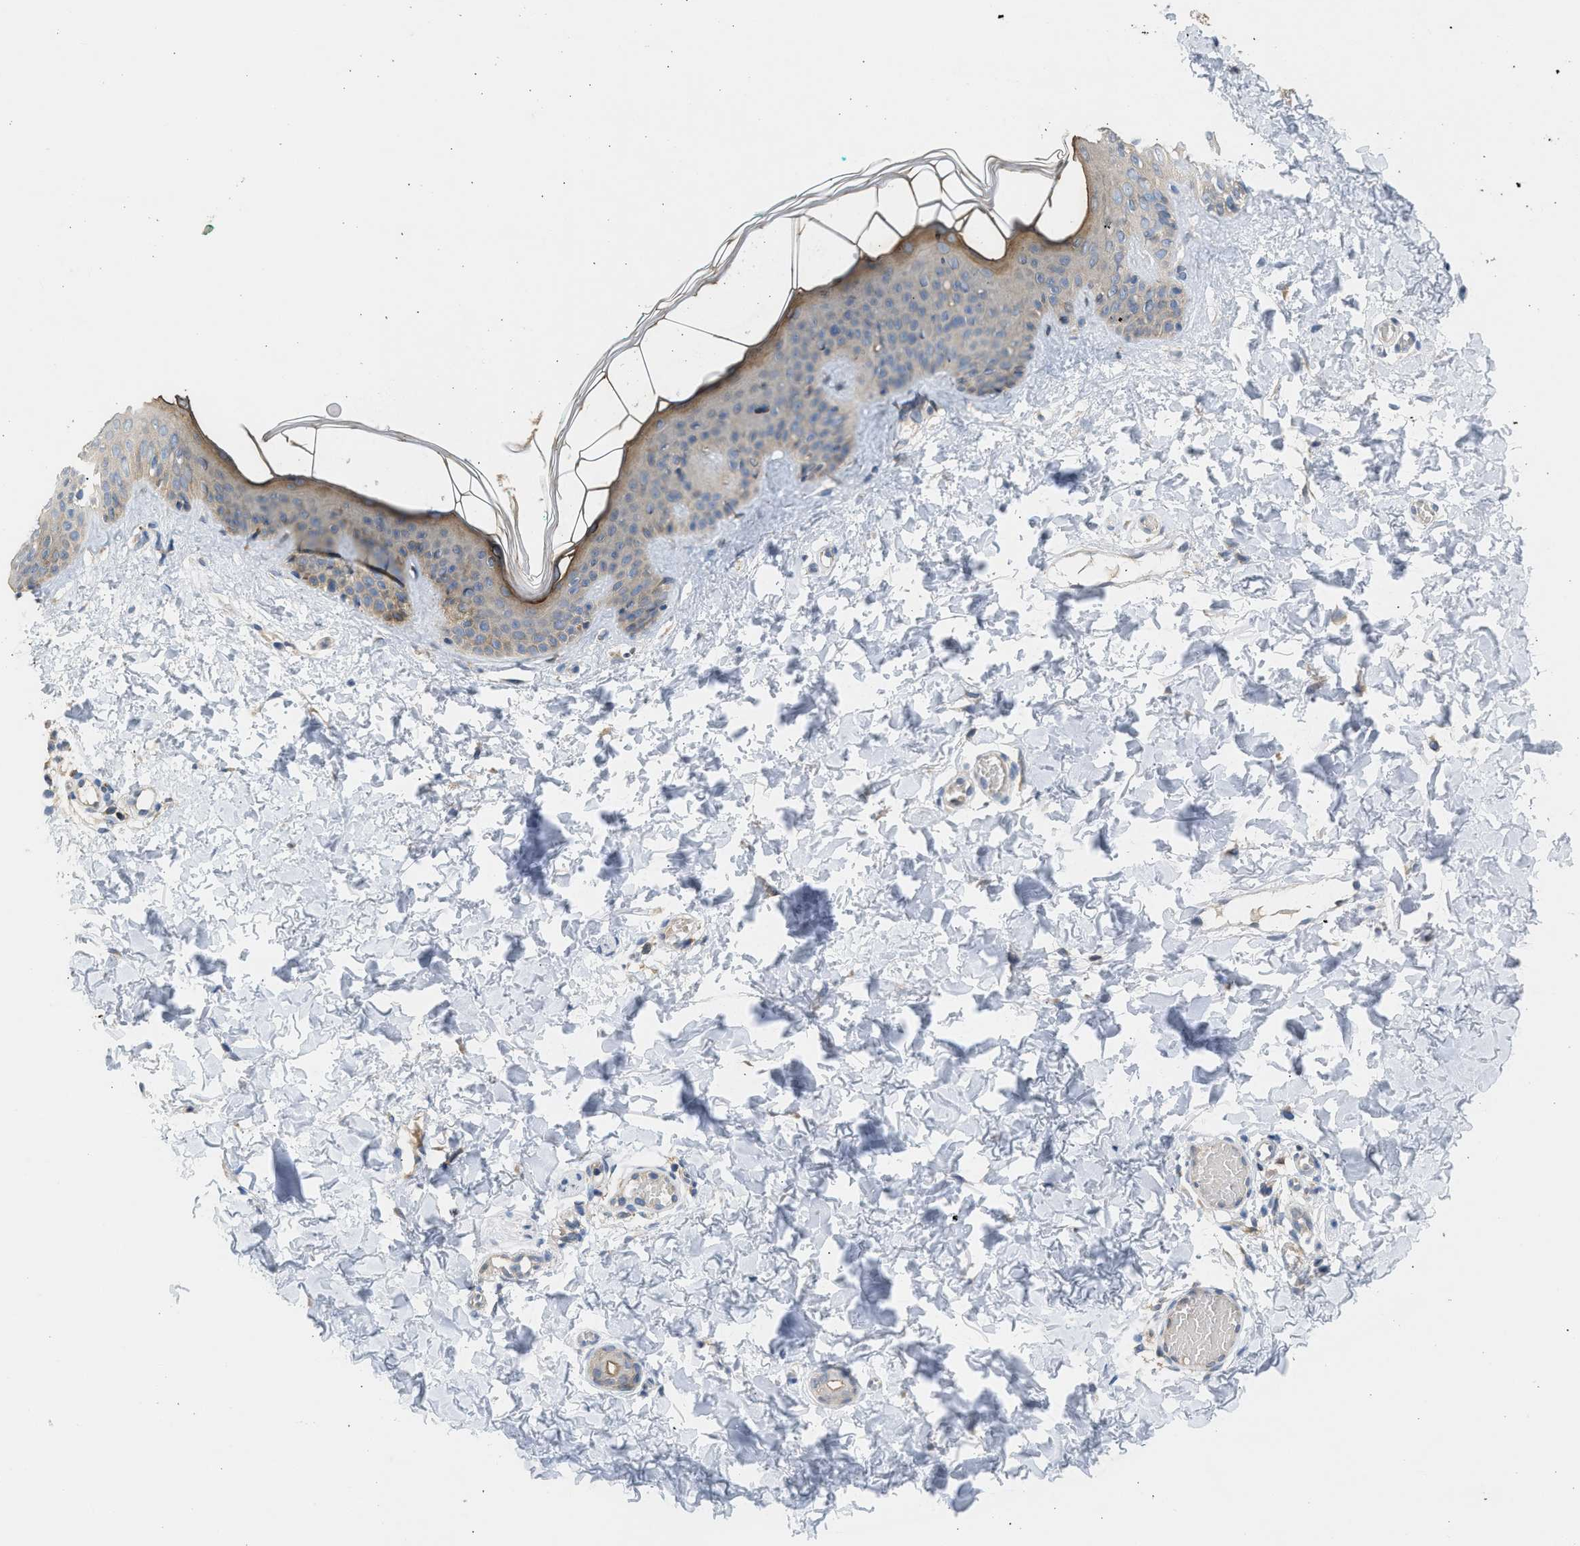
{"staining": {"intensity": "weak", "quantity": ">75%", "location": "cytoplasmic/membranous"}, "tissue": "skin", "cell_type": "Fibroblasts", "image_type": "normal", "snomed": [{"axis": "morphology", "description": "Normal tissue, NOS"}, {"axis": "topography", "description": "Skin"}], "caption": "The photomicrograph displays staining of unremarkable skin, revealing weak cytoplasmic/membranous protein expression (brown color) within fibroblasts.", "gene": "CYP1A1", "patient": {"sex": "male", "age": 30}}